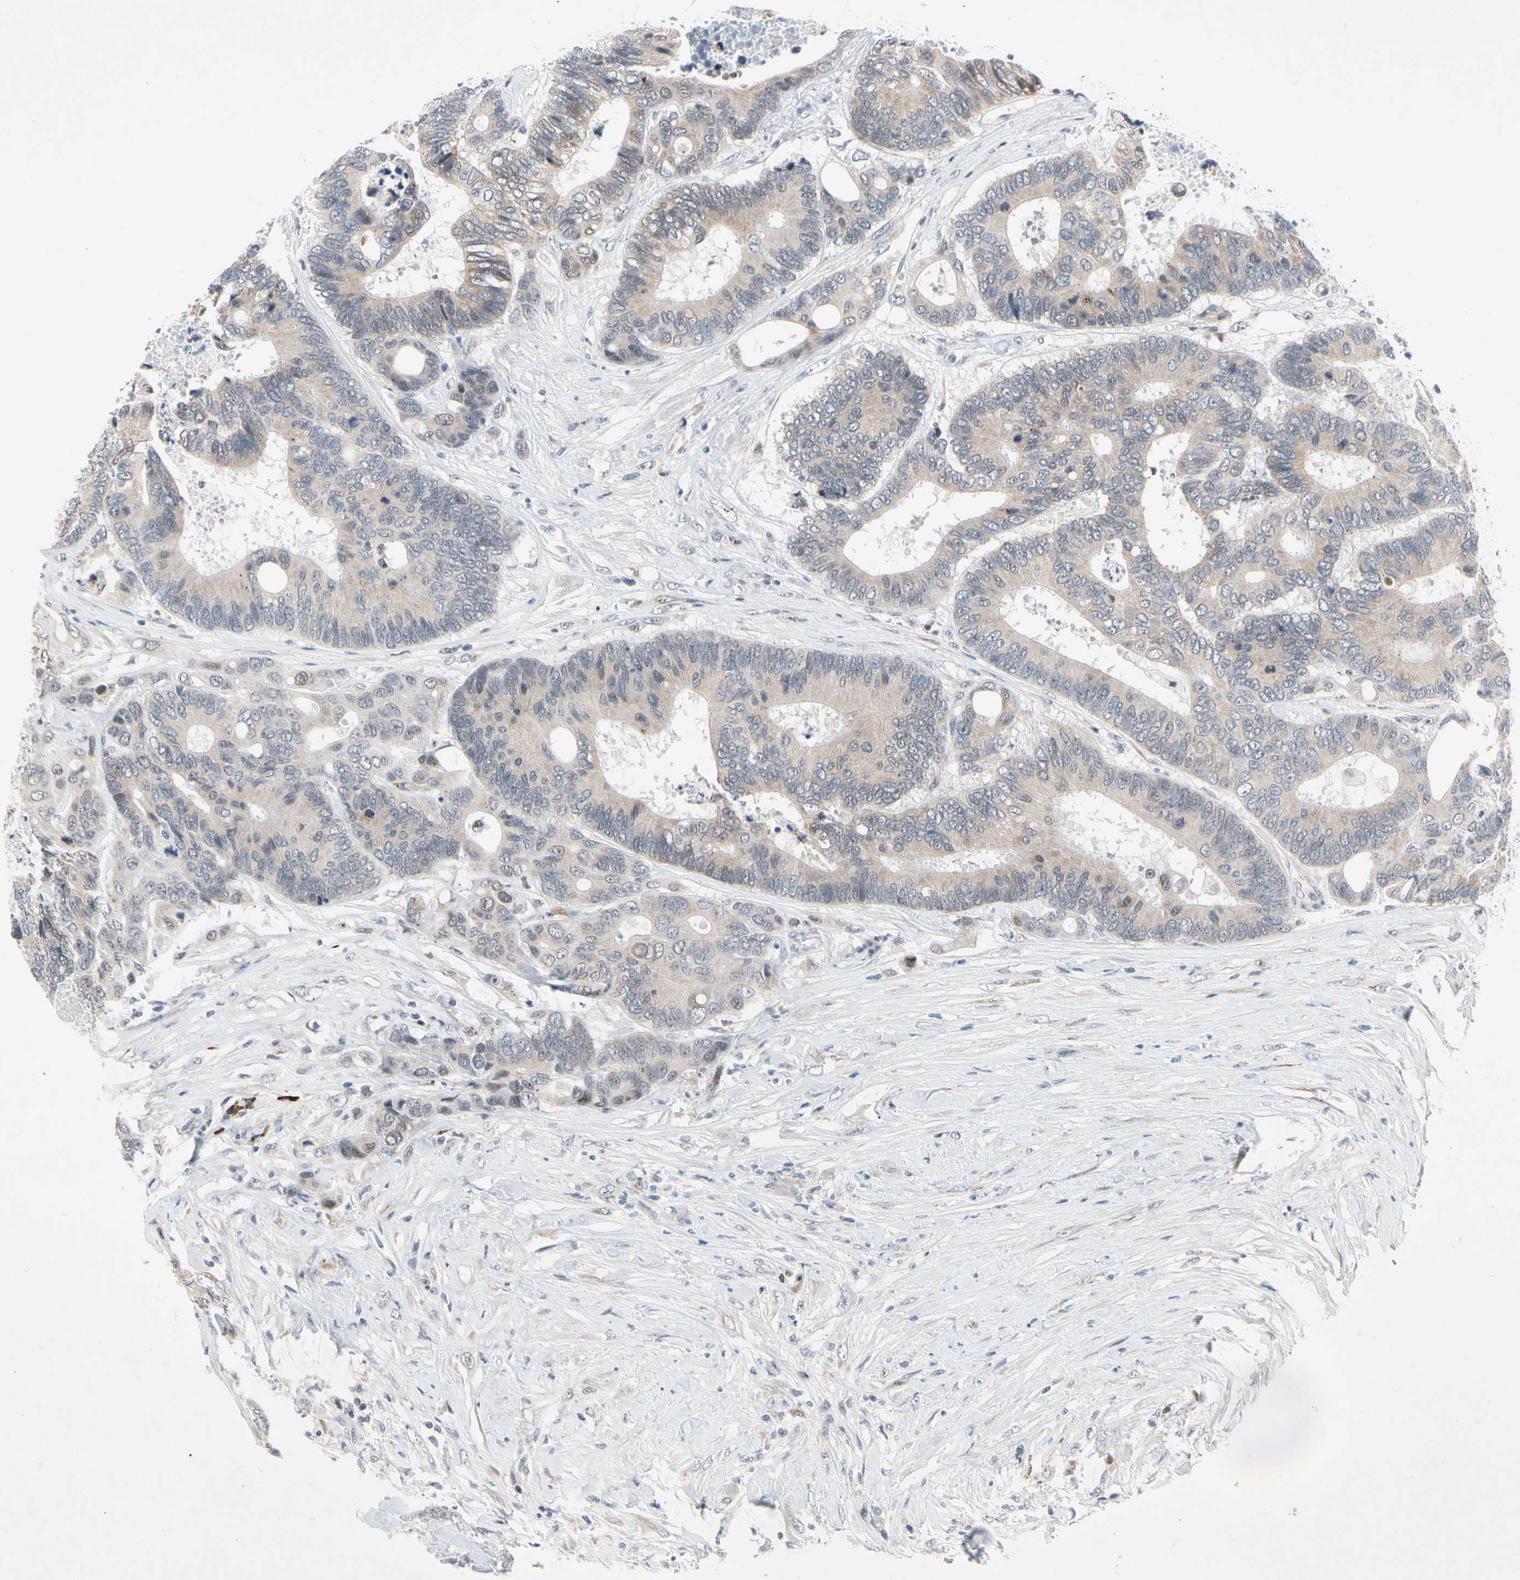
{"staining": {"intensity": "moderate", "quantity": ">75%", "location": "cytoplasmic/membranous"}, "tissue": "colorectal cancer", "cell_type": "Tumor cells", "image_type": "cancer", "snomed": [{"axis": "morphology", "description": "Adenocarcinoma, NOS"}, {"axis": "topography", "description": "Rectum"}], "caption": "Protein expression analysis of human colorectal adenocarcinoma reveals moderate cytoplasmic/membranous staining in about >75% of tumor cells. (brown staining indicates protein expression, while blue staining denotes nuclei).", "gene": "MARK1", "patient": {"sex": "male", "age": 55}}